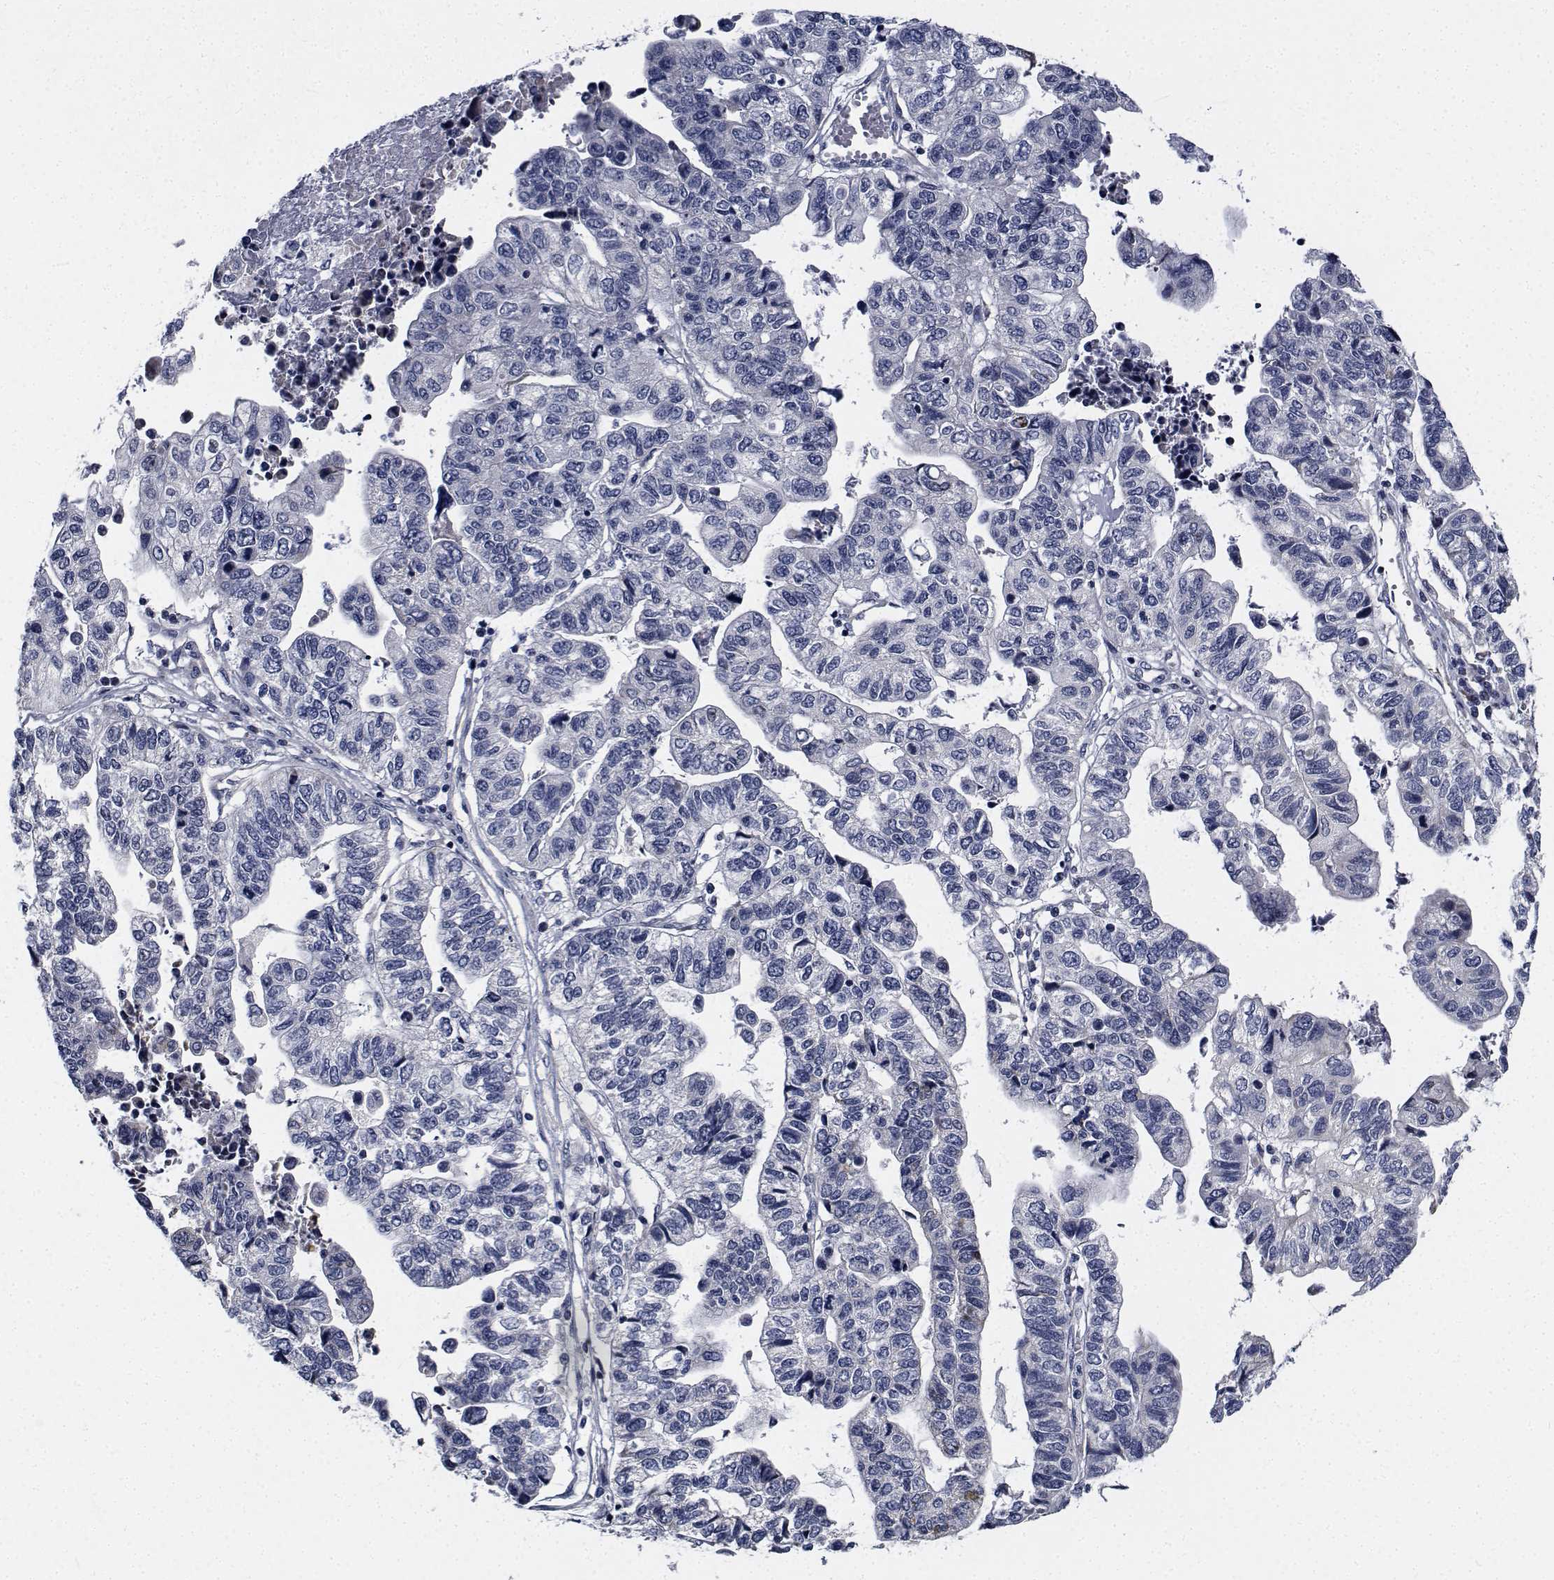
{"staining": {"intensity": "negative", "quantity": "none", "location": "none"}, "tissue": "stomach cancer", "cell_type": "Tumor cells", "image_type": "cancer", "snomed": [{"axis": "morphology", "description": "Adenocarcinoma, NOS"}, {"axis": "topography", "description": "Stomach, upper"}], "caption": "High magnification brightfield microscopy of stomach cancer (adenocarcinoma) stained with DAB (3,3'-diaminobenzidine) (brown) and counterstained with hematoxylin (blue): tumor cells show no significant staining.", "gene": "TTBK1", "patient": {"sex": "female", "age": 67}}